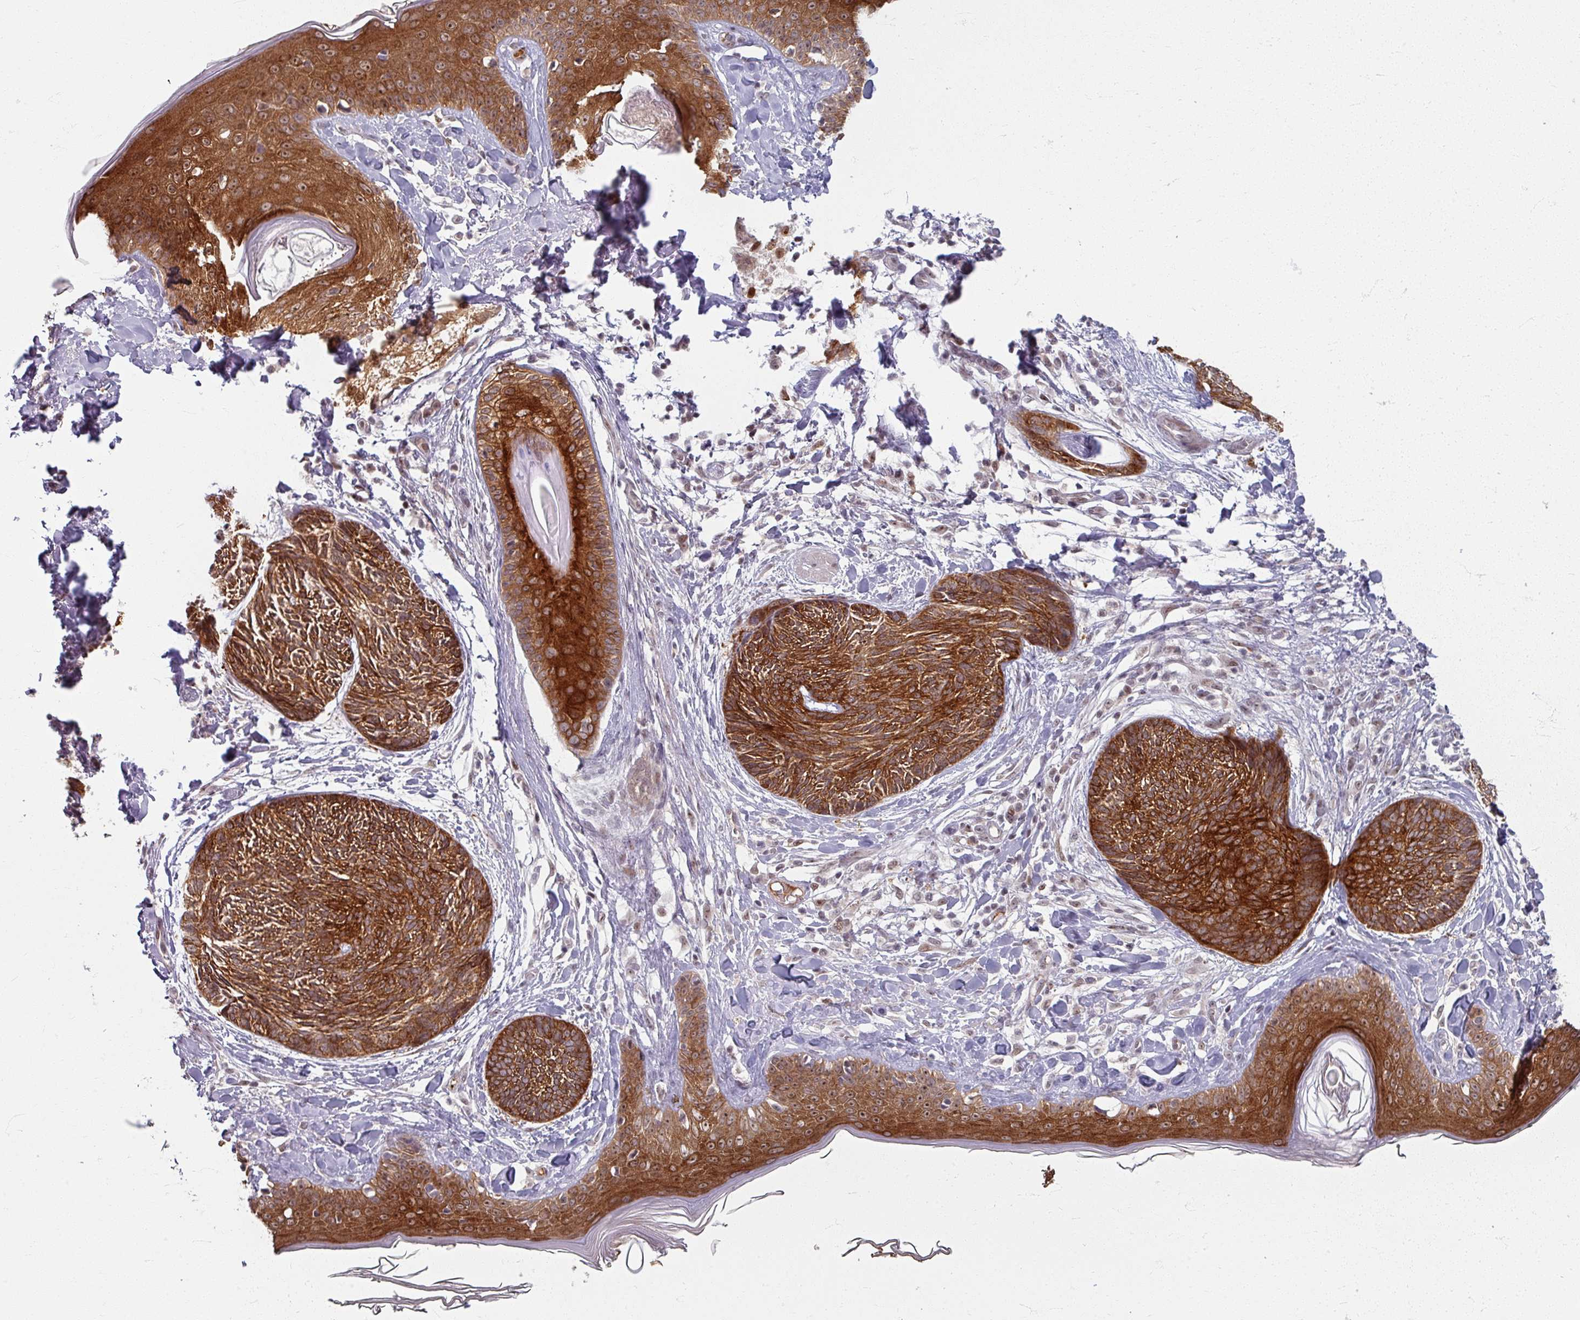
{"staining": {"intensity": "strong", "quantity": ">75%", "location": "cytoplasmic/membranous"}, "tissue": "skin cancer", "cell_type": "Tumor cells", "image_type": "cancer", "snomed": [{"axis": "morphology", "description": "Basal cell carcinoma"}, {"axis": "topography", "description": "Skin"}], "caption": "This image shows immunohistochemistry staining of skin cancer, with high strong cytoplasmic/membranous staining in about >75% of tumor cells.", "gene": "KLC3", "patient": {"sex": "male", "age": 73}}